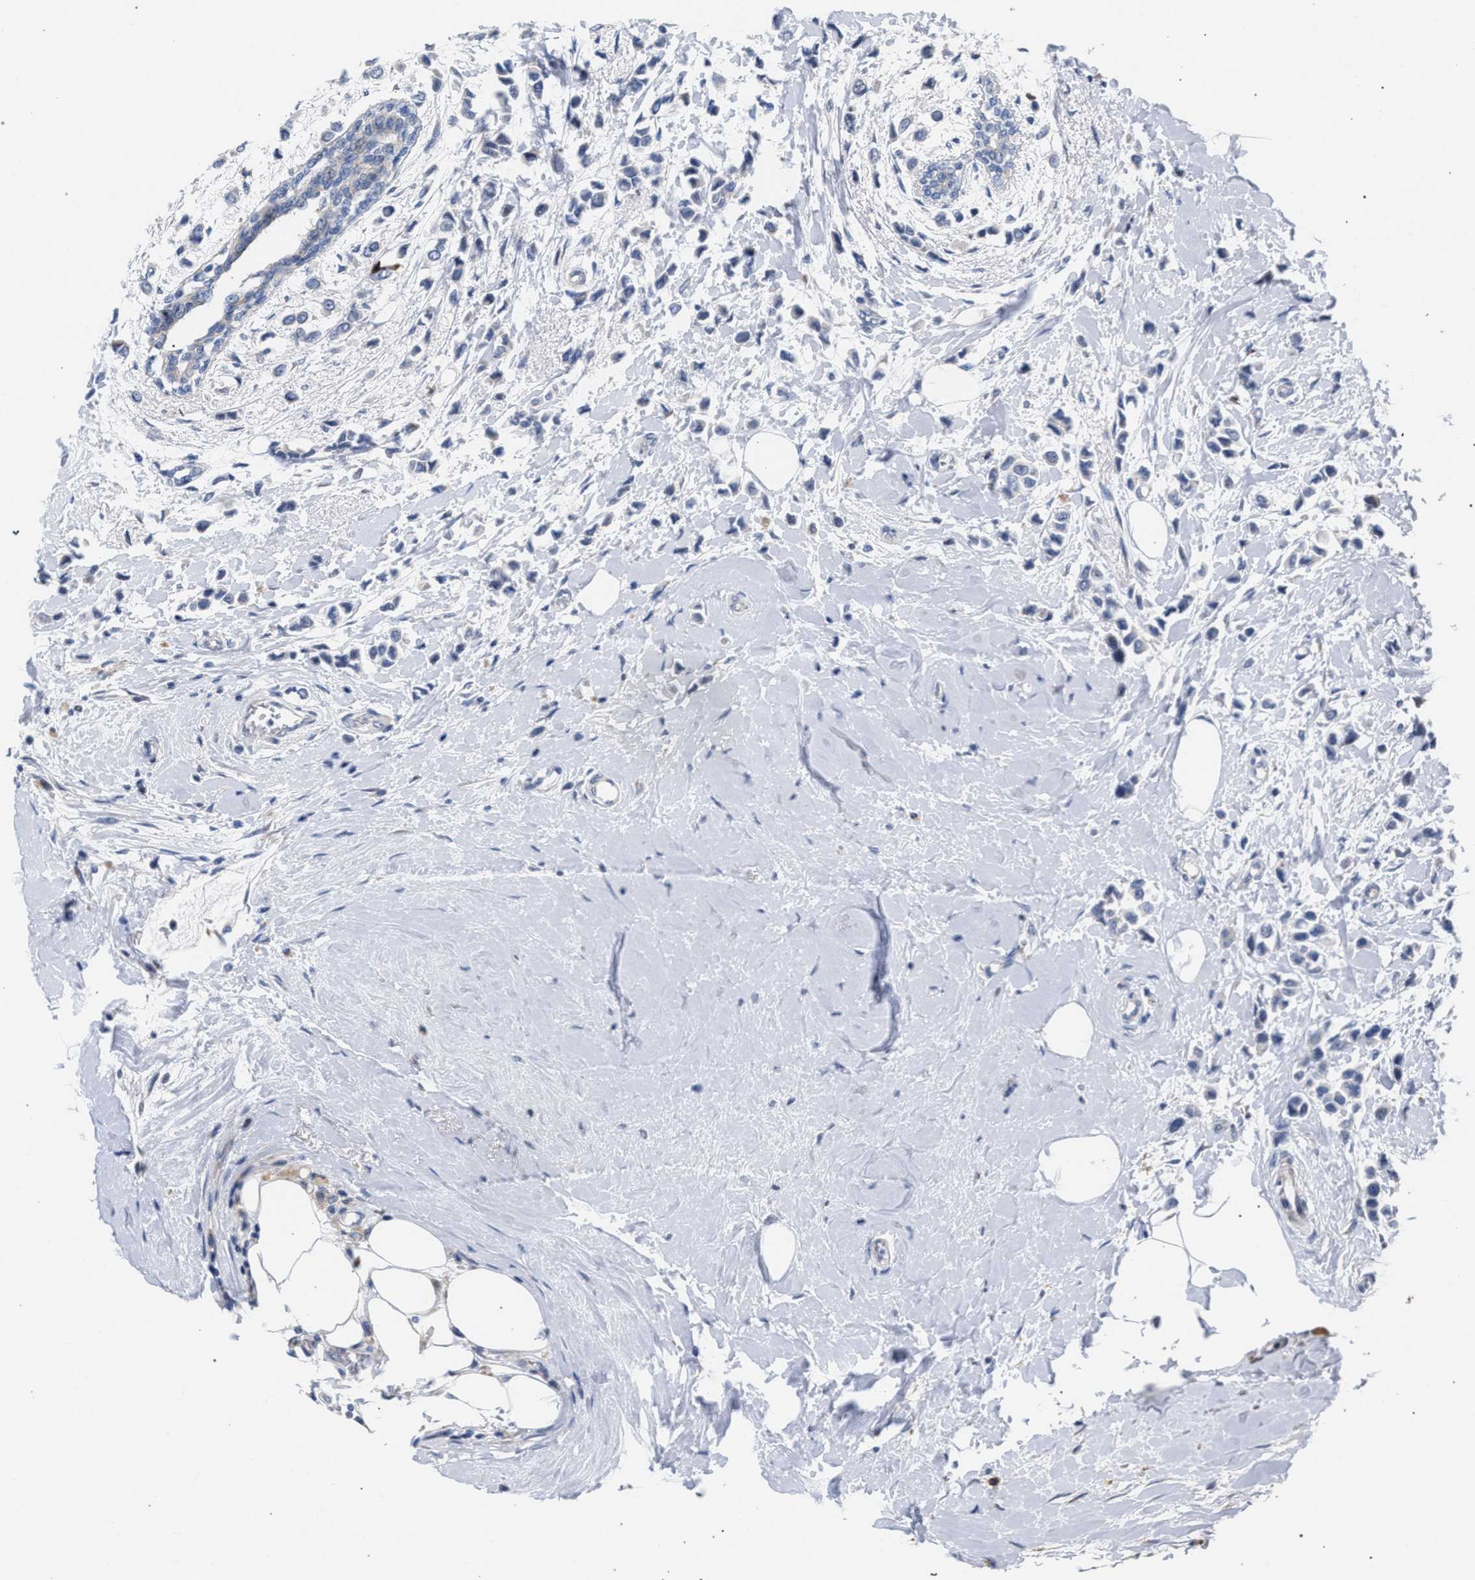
{"staining": {"intensity": "negative", "quantity": "none", "location": "none"}, "tissue": "breast cancer", "cell_type": "Tumor cells", "image_type": "cancer", "snomed": [{"axis": "morphology", "description": "Lobular carcinoma"}, {"axis": "topography", "description": "Breast"}], "caption": "The immunohistochemistry image has no significant staining in tumor cells of breast cancer (lobular carcinoma) tissue.", "gene": "RNF135", "patient": {"sex": "female", "age": 51}}